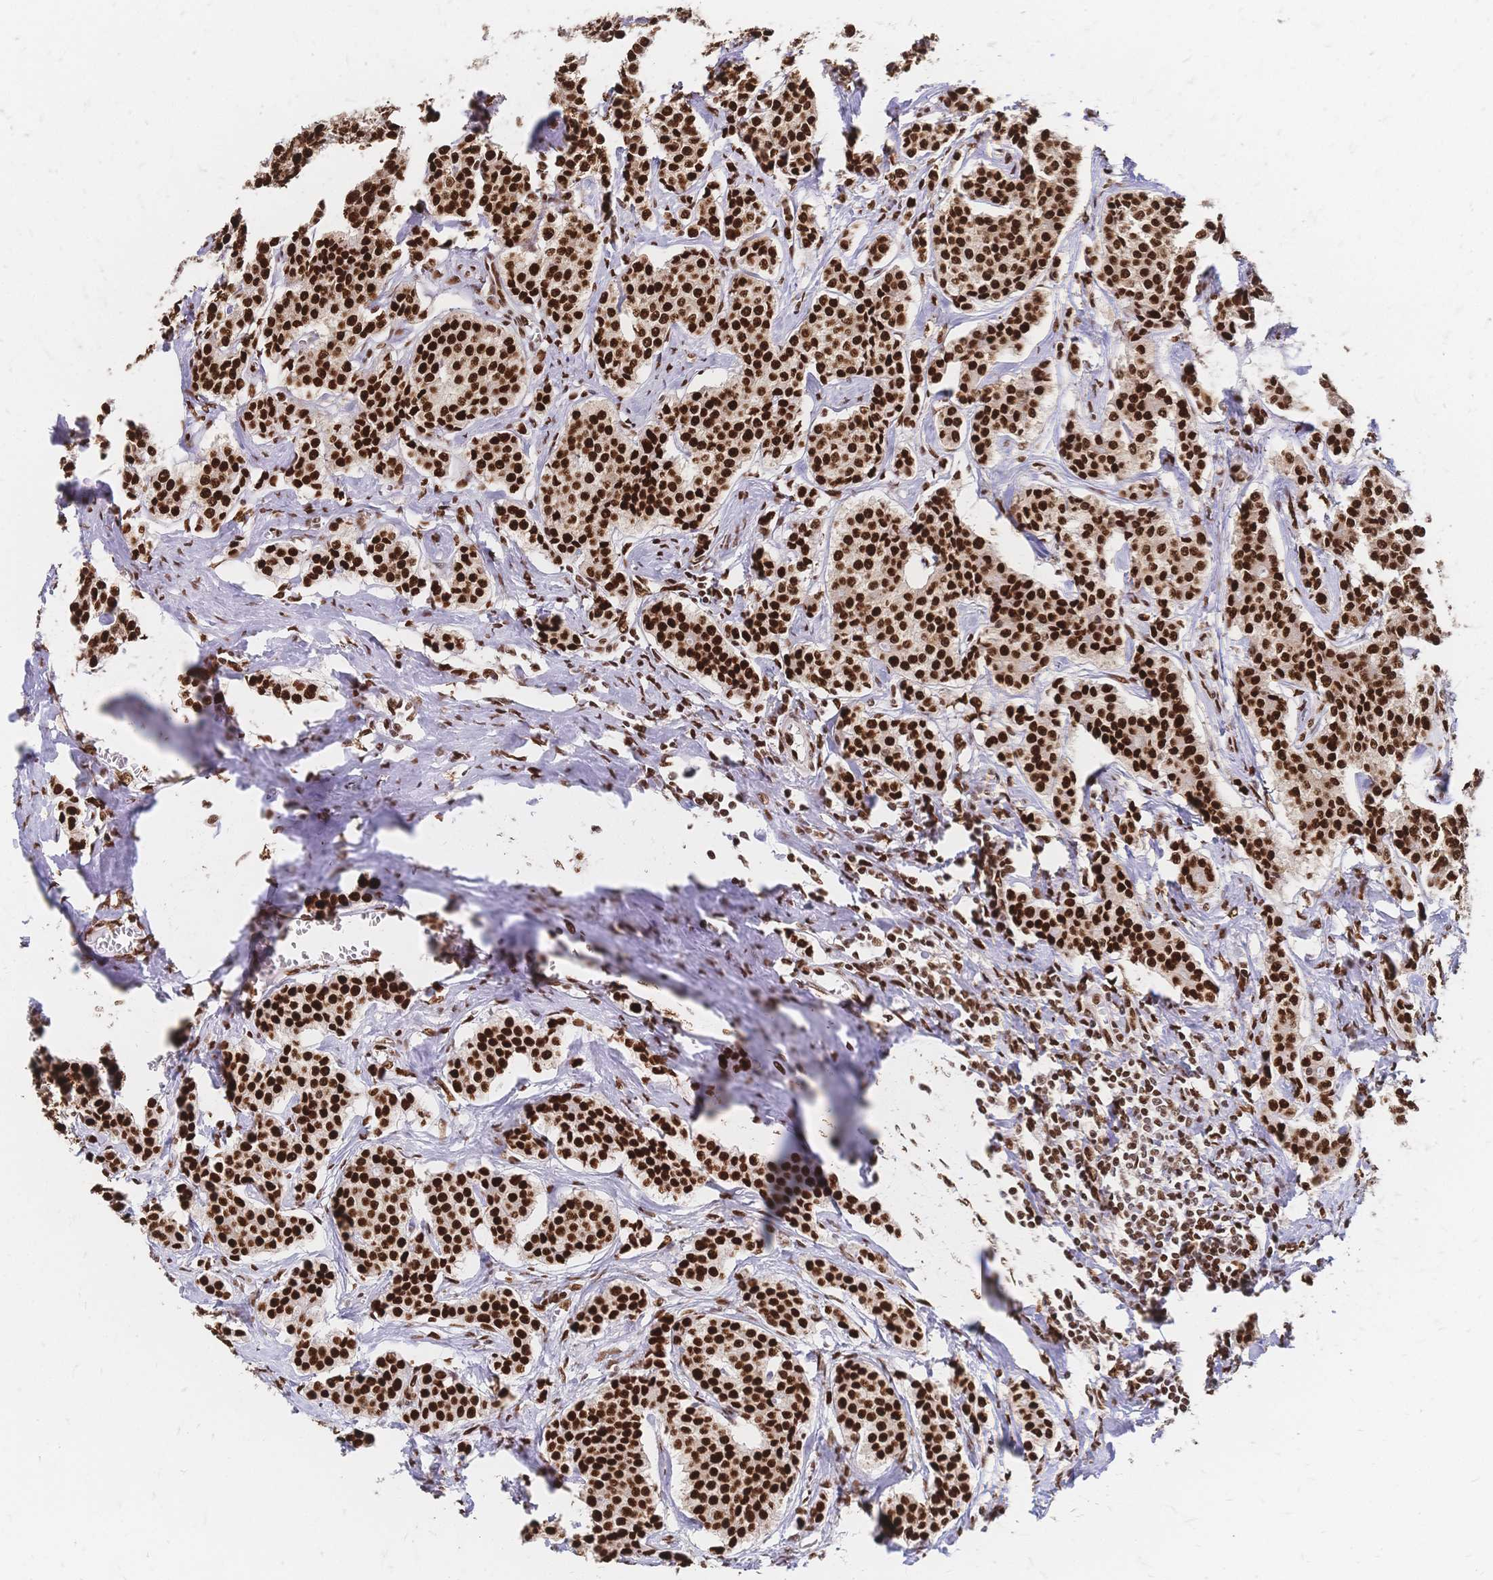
{"staining": {"intensity": "strong", "quantity": ">75%", "location": "nuclear"}, "tissue": "carcinoid", "cell_type": "Tumor cells", "image_type": "cancer", "snomed": [{"axis": "morphology", "description": "Carcinoid, malignant, NOS"}, {"axis": "topography", "description": "Small intestine"}], "caption": "Malignant carcinoid stained with immunohistochemistry demonstrates strong nuclear staining in approximately >75% of tumor cells.", "gene": "HDGF", "patient": {"sex": "female", "age": 64}}